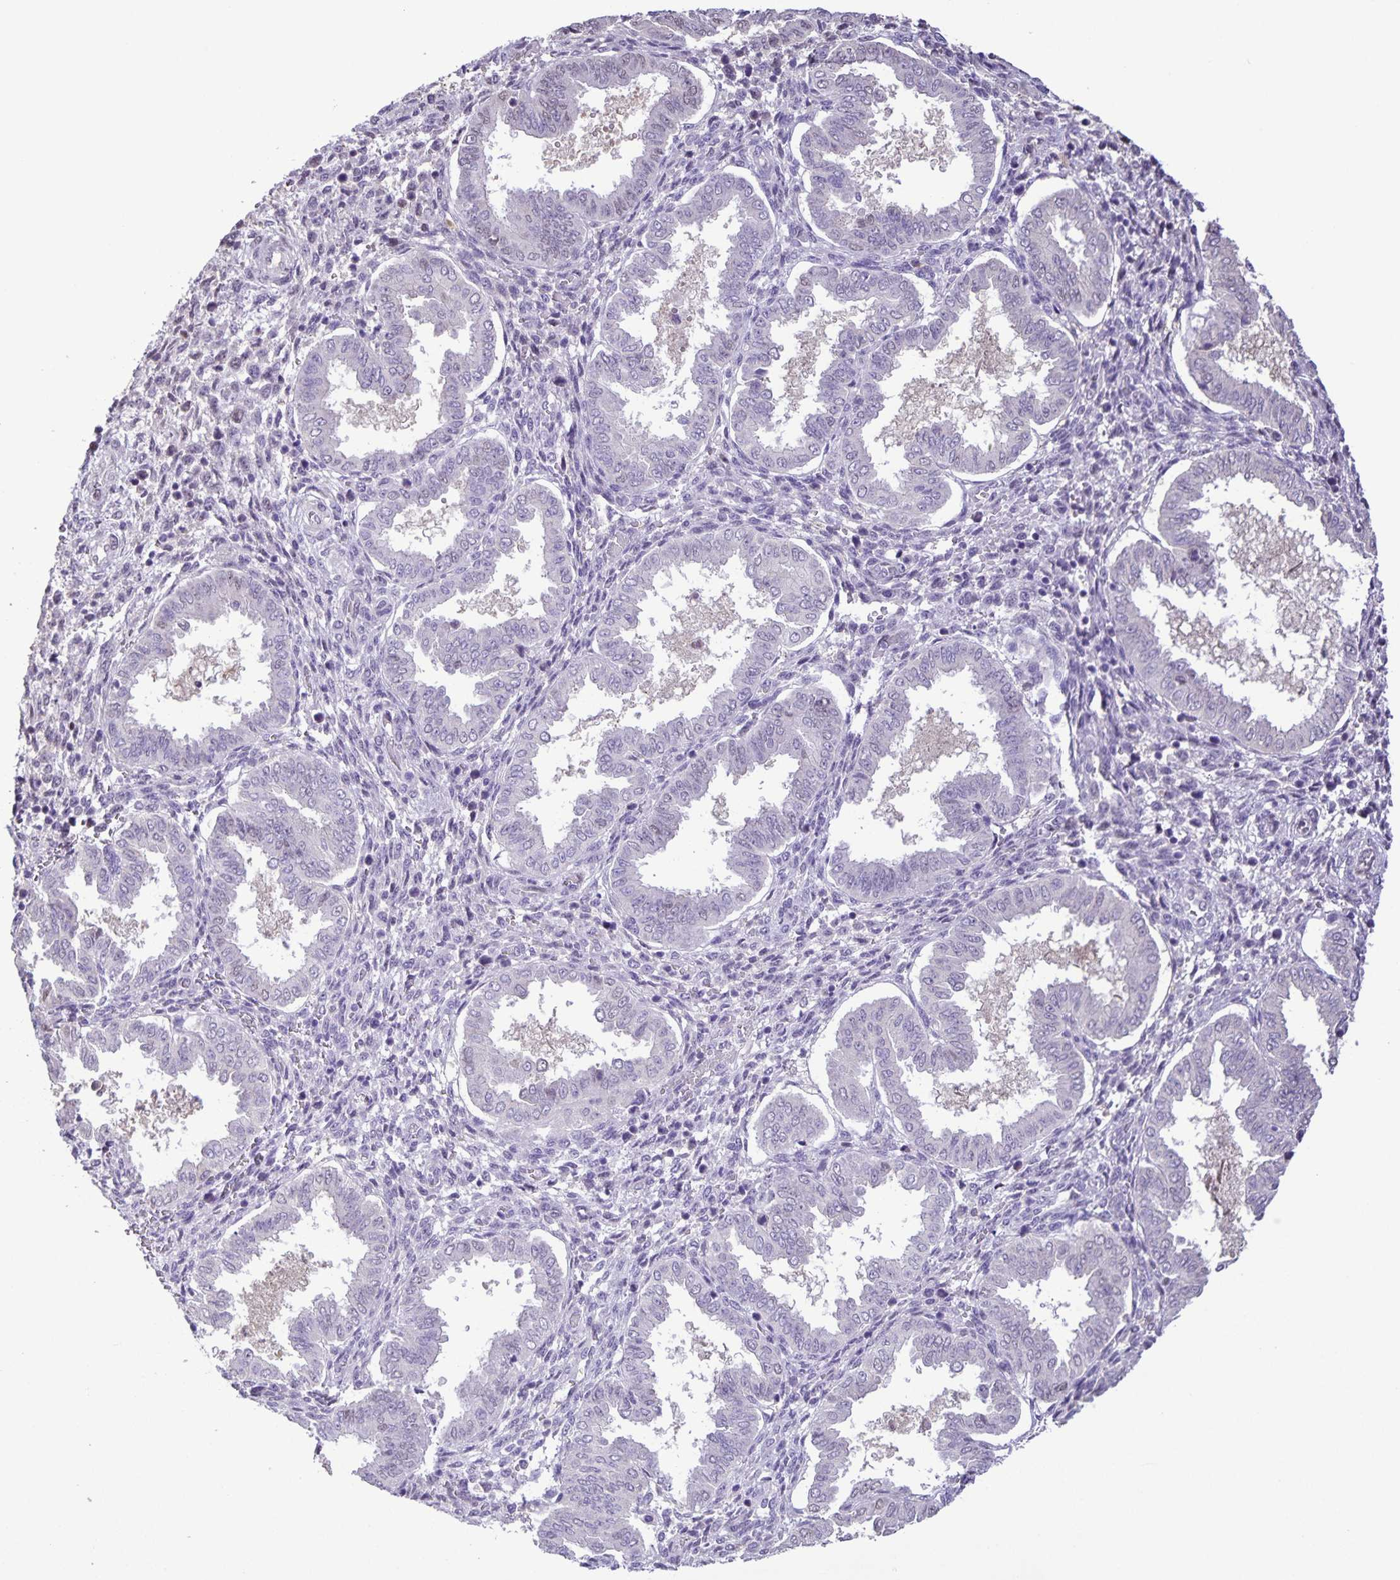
{"staining": {"intensity": "negative", "quantity": "none", "location": "none"}, "tissue": "endometrium", "cell_type": "Cells in endometrial stroma", "image_type": "normal", "snomed": [{"axis": "morphology", "description": "Normal tissue, NOS"}, {"axis": "topography", "description": "Endometrium"}], "caption": "High power microscopy image of an IHC micrograph of unremarkable endometrium, revealing no significant staining in cells in endometrial stroma.", "gene": "ONECUT2", "patient": {"sex": "female", "age": 24}}